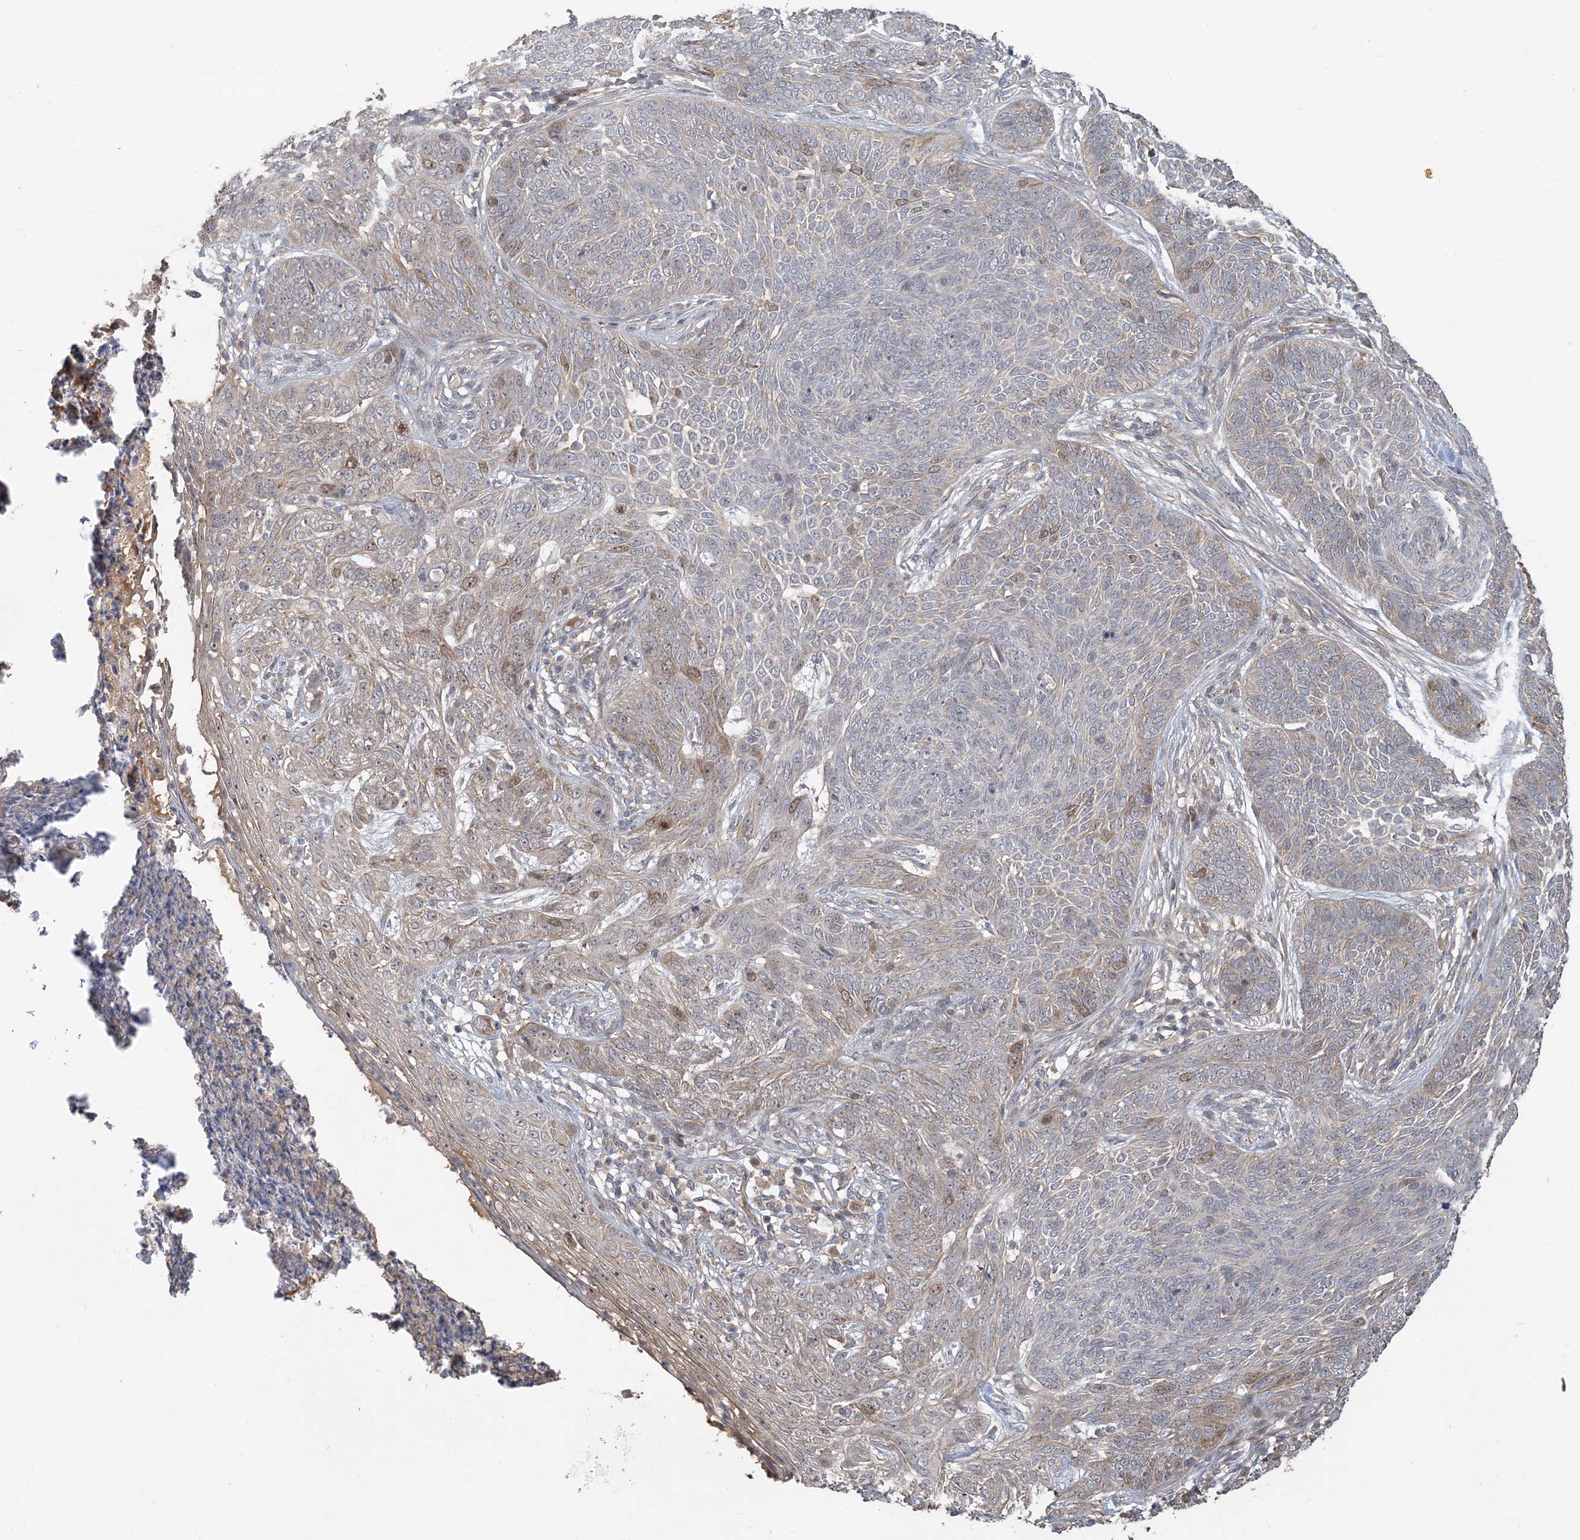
{"staining": {"intensity": "moderate", "quantity": "<25%", "location": "cytoplasmic/membranous,nuclear"}, "tissue": "skin cancer", "cell_type": "Tumor cells", "image_type": "cancer", "snomed": [{"axis": "morphology", "description": "Basal cell carcinoma"}, {"axis": "topography", "description": "Skin"}], "caption": "DAB (3,3'-diaminobenzidine) immunohistochemical staining of skin cancer (basal cell carcinoma) exhibits moderate cytoplasmic/membranous and nuclear protein staining in about <25% of tumor cells.", "gene": "TRAIP", "patient": {"sex": "male", "age": 85}}